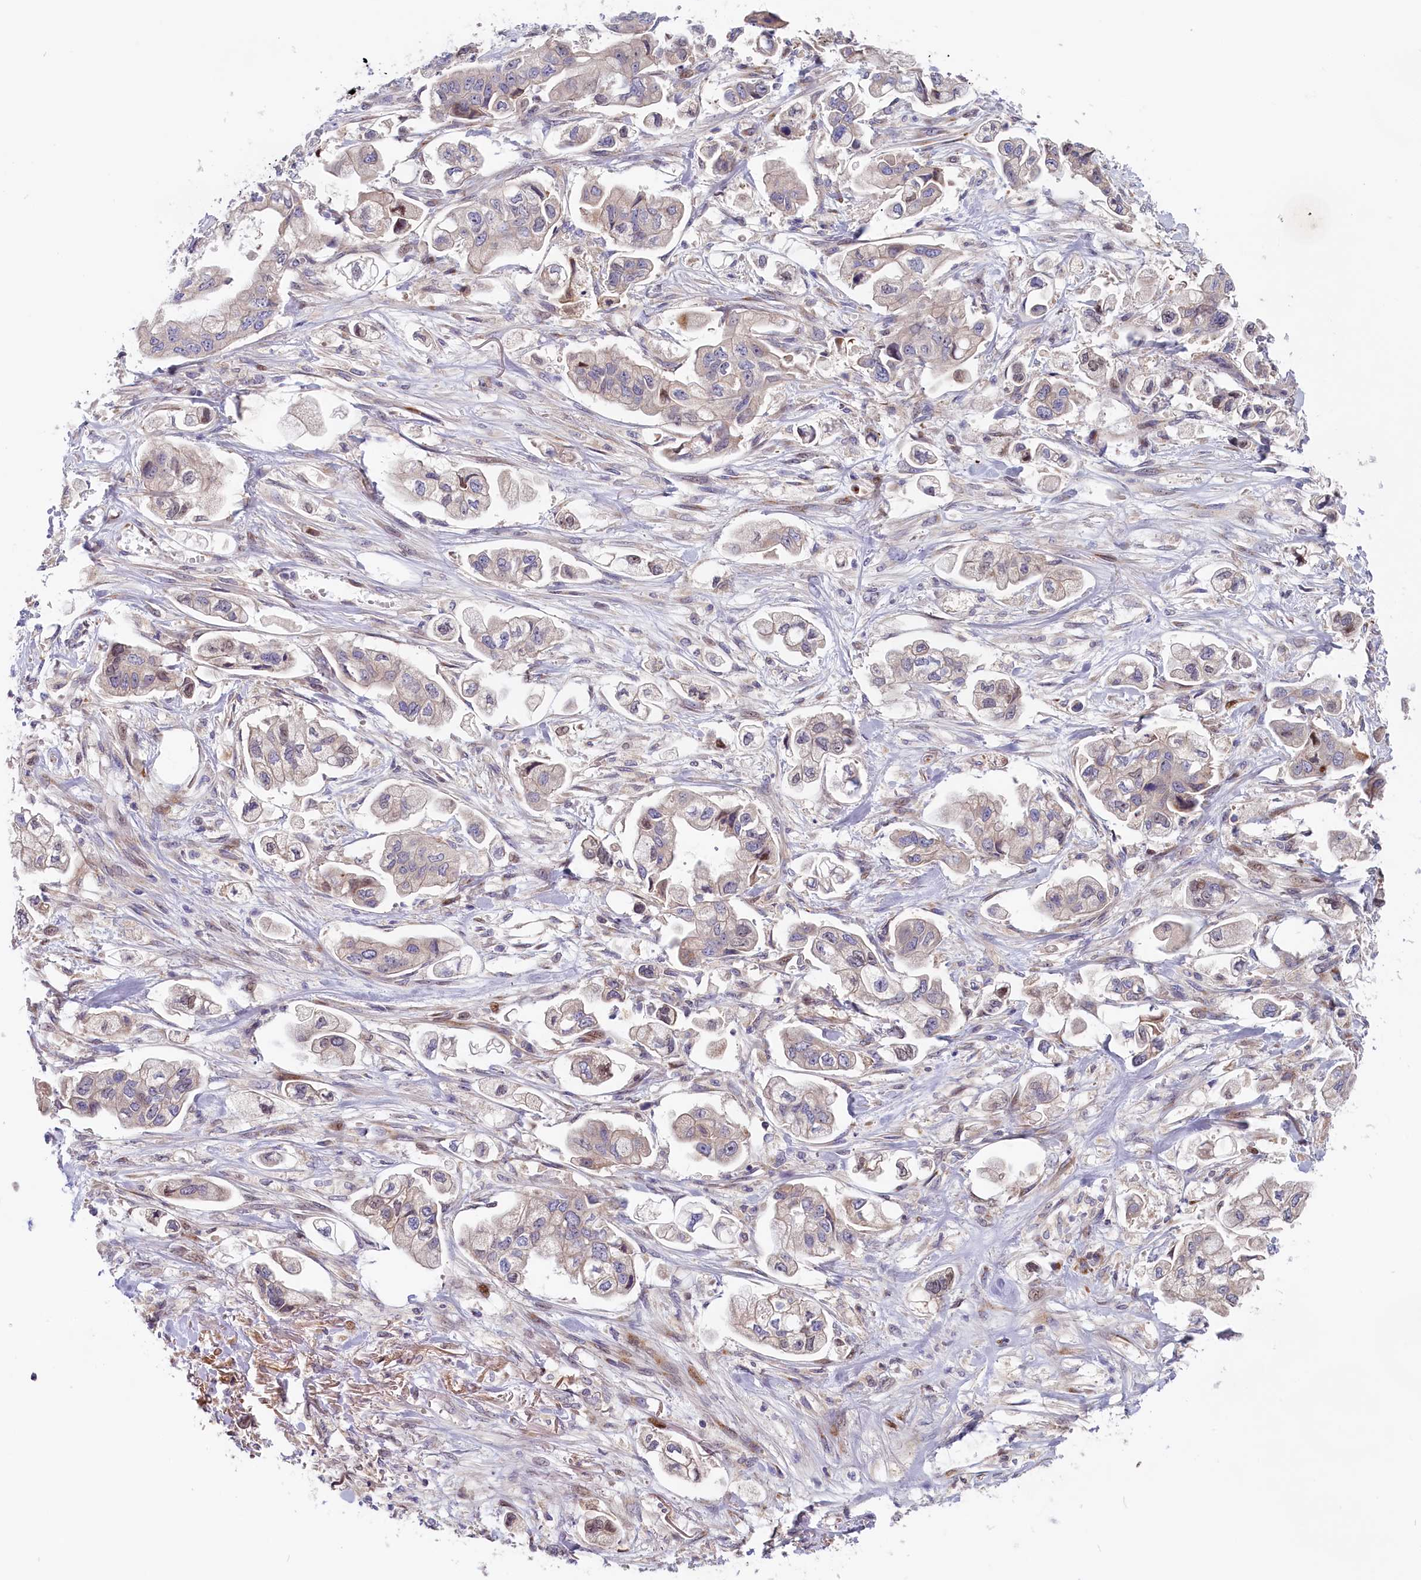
{"staining": {"intensity": "weak", "quantity": "<25%", "location": "nuclear"}, "tissue": "stomach cancer", "cell_type": "Tumor cells", "image_type": "cancer", "snomed": [{"axis": "morphology", "description": "Adenocarcinoma, NOS"}, {"axis": "topography", "description": "Stomach"}], "caption": "DAB immunohistochemical staining of human stomach cancer demonstrates no significant positivity in tumor cells. (DAB (3,3'-diaminobenzidine) immunohistochemistry visualized using brightfield microscopy, high magnification).", "gene": "CHST12", "patient": {"sex": "male", "age": 62}}